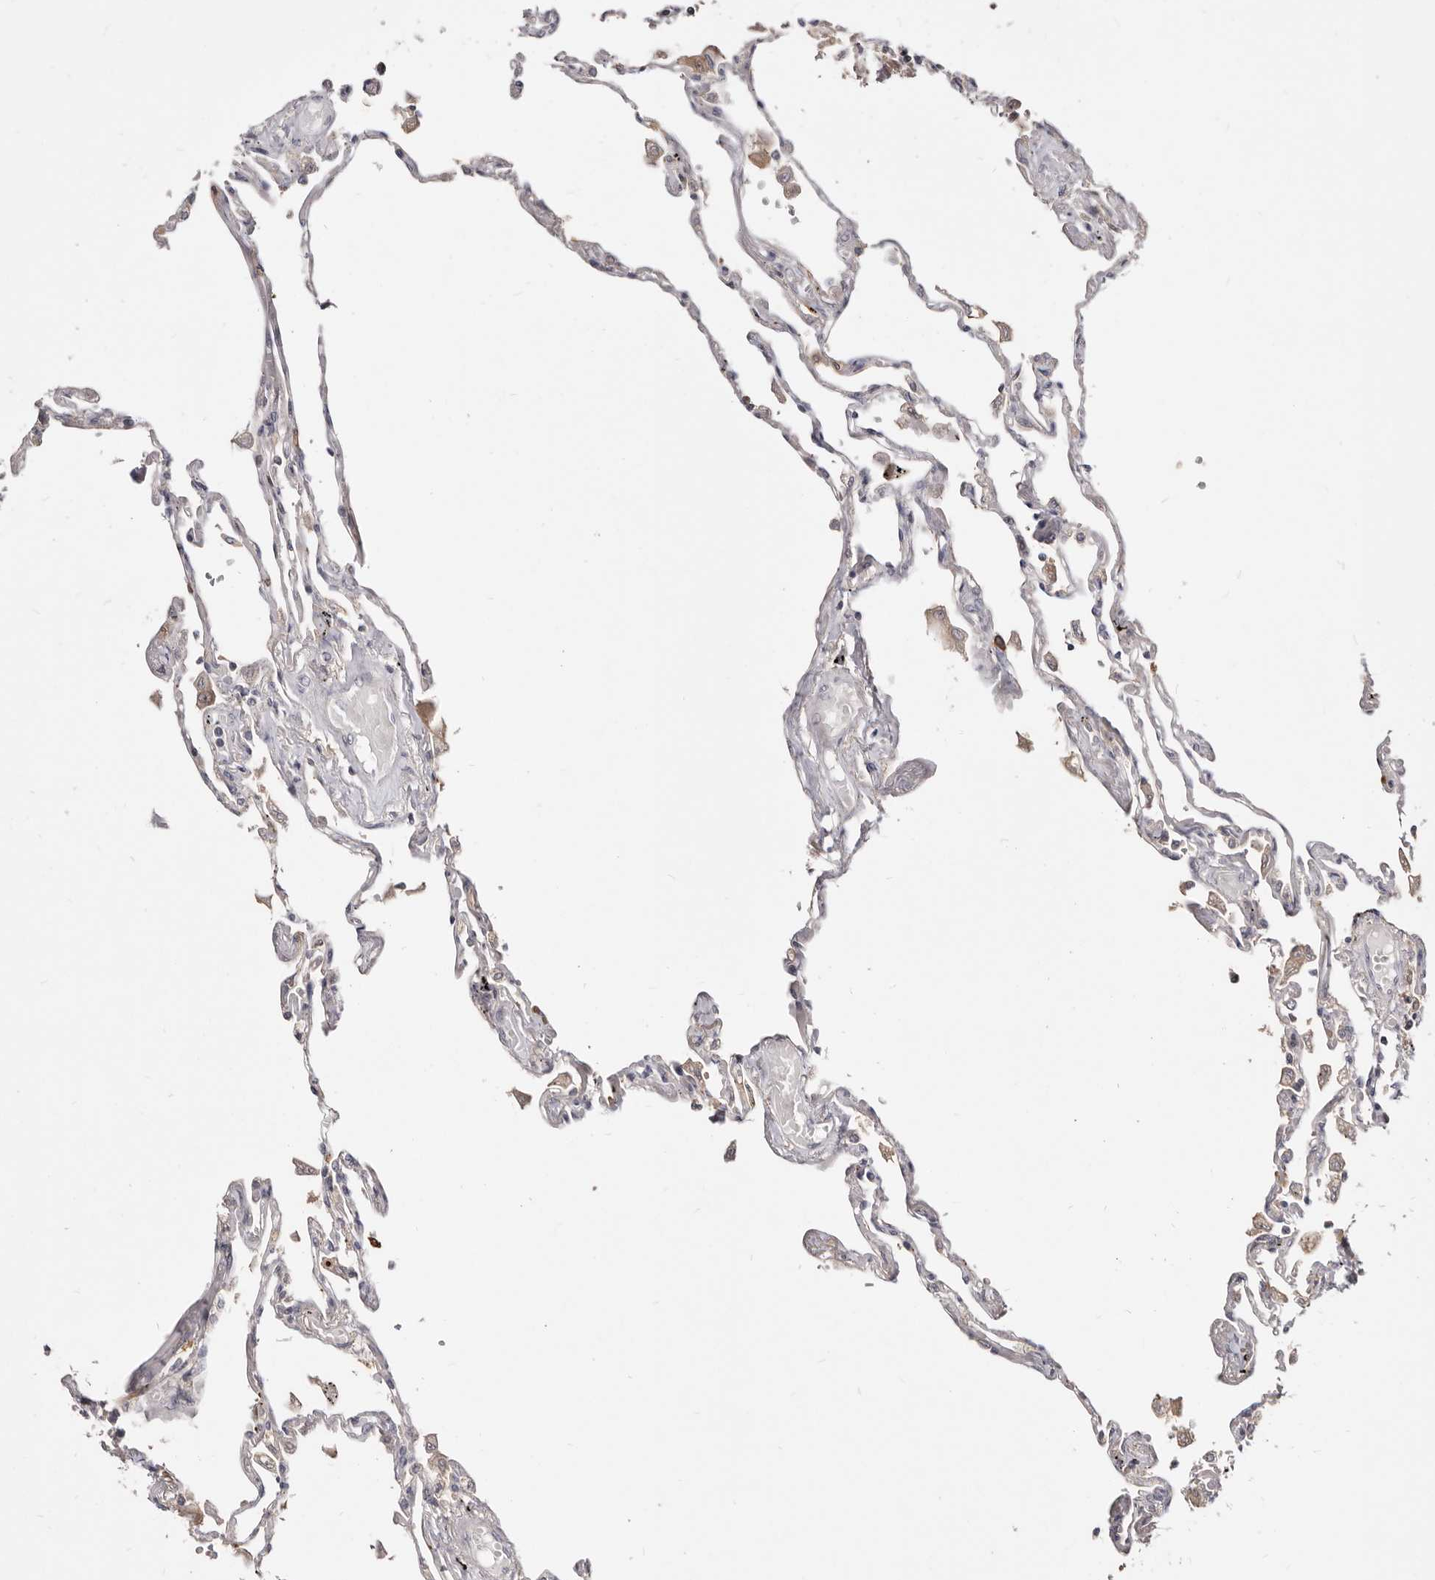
{"staining": {"intensity": "moderate", "quantity": "<25%", "location": "cytoplasmic/membranous"}, "tissue": "lung", "cell_type": "Alveolar cells", "image_type": "normal", "snomed": [{"axis": "morphology", "description": "Normal tissue, NOS"}, {"axis": "topography", "description": "Lung"}], "caption": "This is a micrograph of immunohistochemistry staining of benign lung, which shows moderate expression in the cytoplasmic/membranous of alveolar cells.", "gene": "TC2N", "patient": {"sex": "female", "age": 67}}